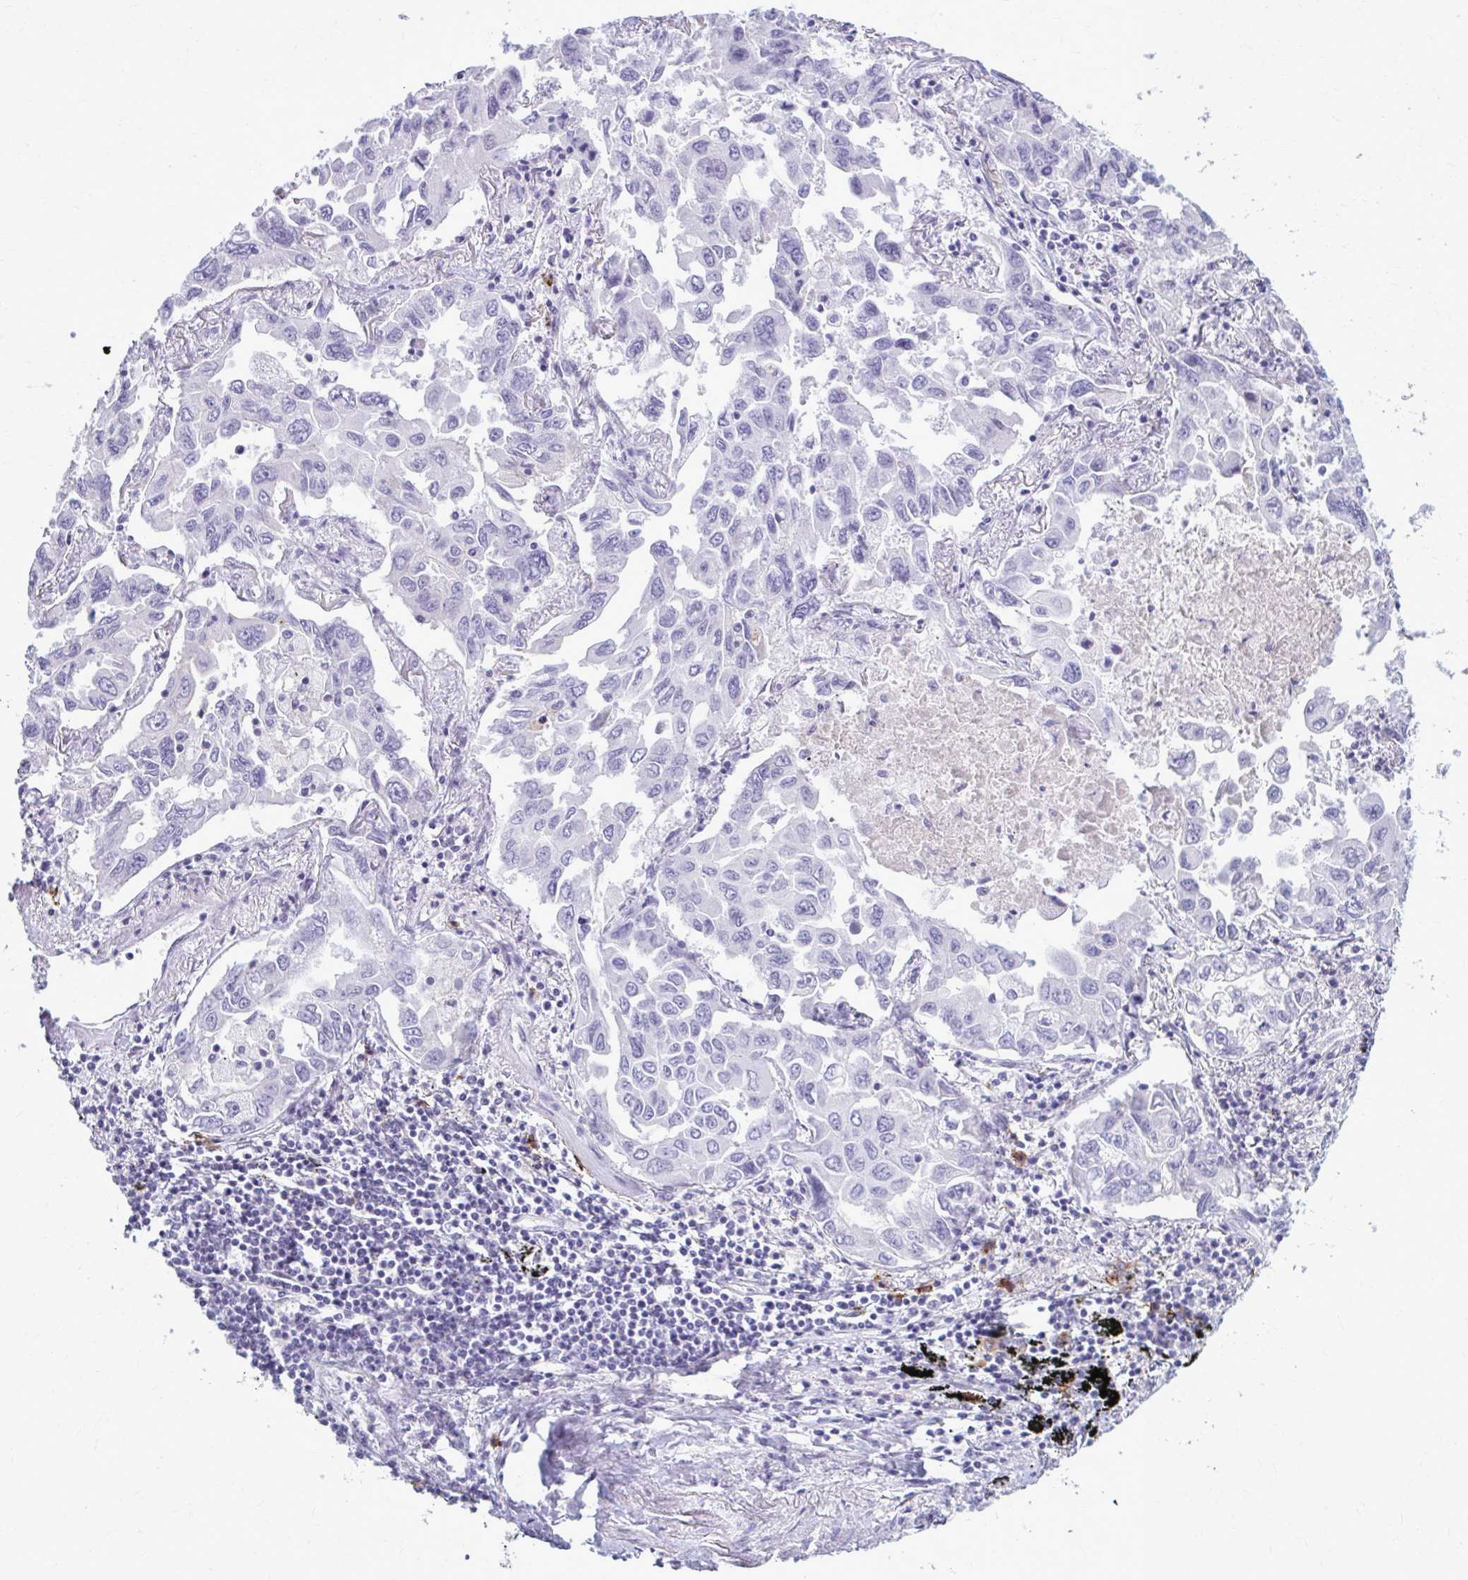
{"staining": {"intensity": "negative", "quantity": "none", "location": "none"}, "tissue": "lung cancer", "cell_type": "Tumor cells", "image_type": "cancer", "snomed": [{"axis": "morphology", "description": "Adenocarcinoma, NOS"}, {"axis": "topography", "description": "Lung"}], "caption": "Immunohistochemical staining of human adenocarcinoma (lung) shows no significant positivity in tumor cells.", "gene": "CD38", "patient": {"sex": "male", "age": 64}}